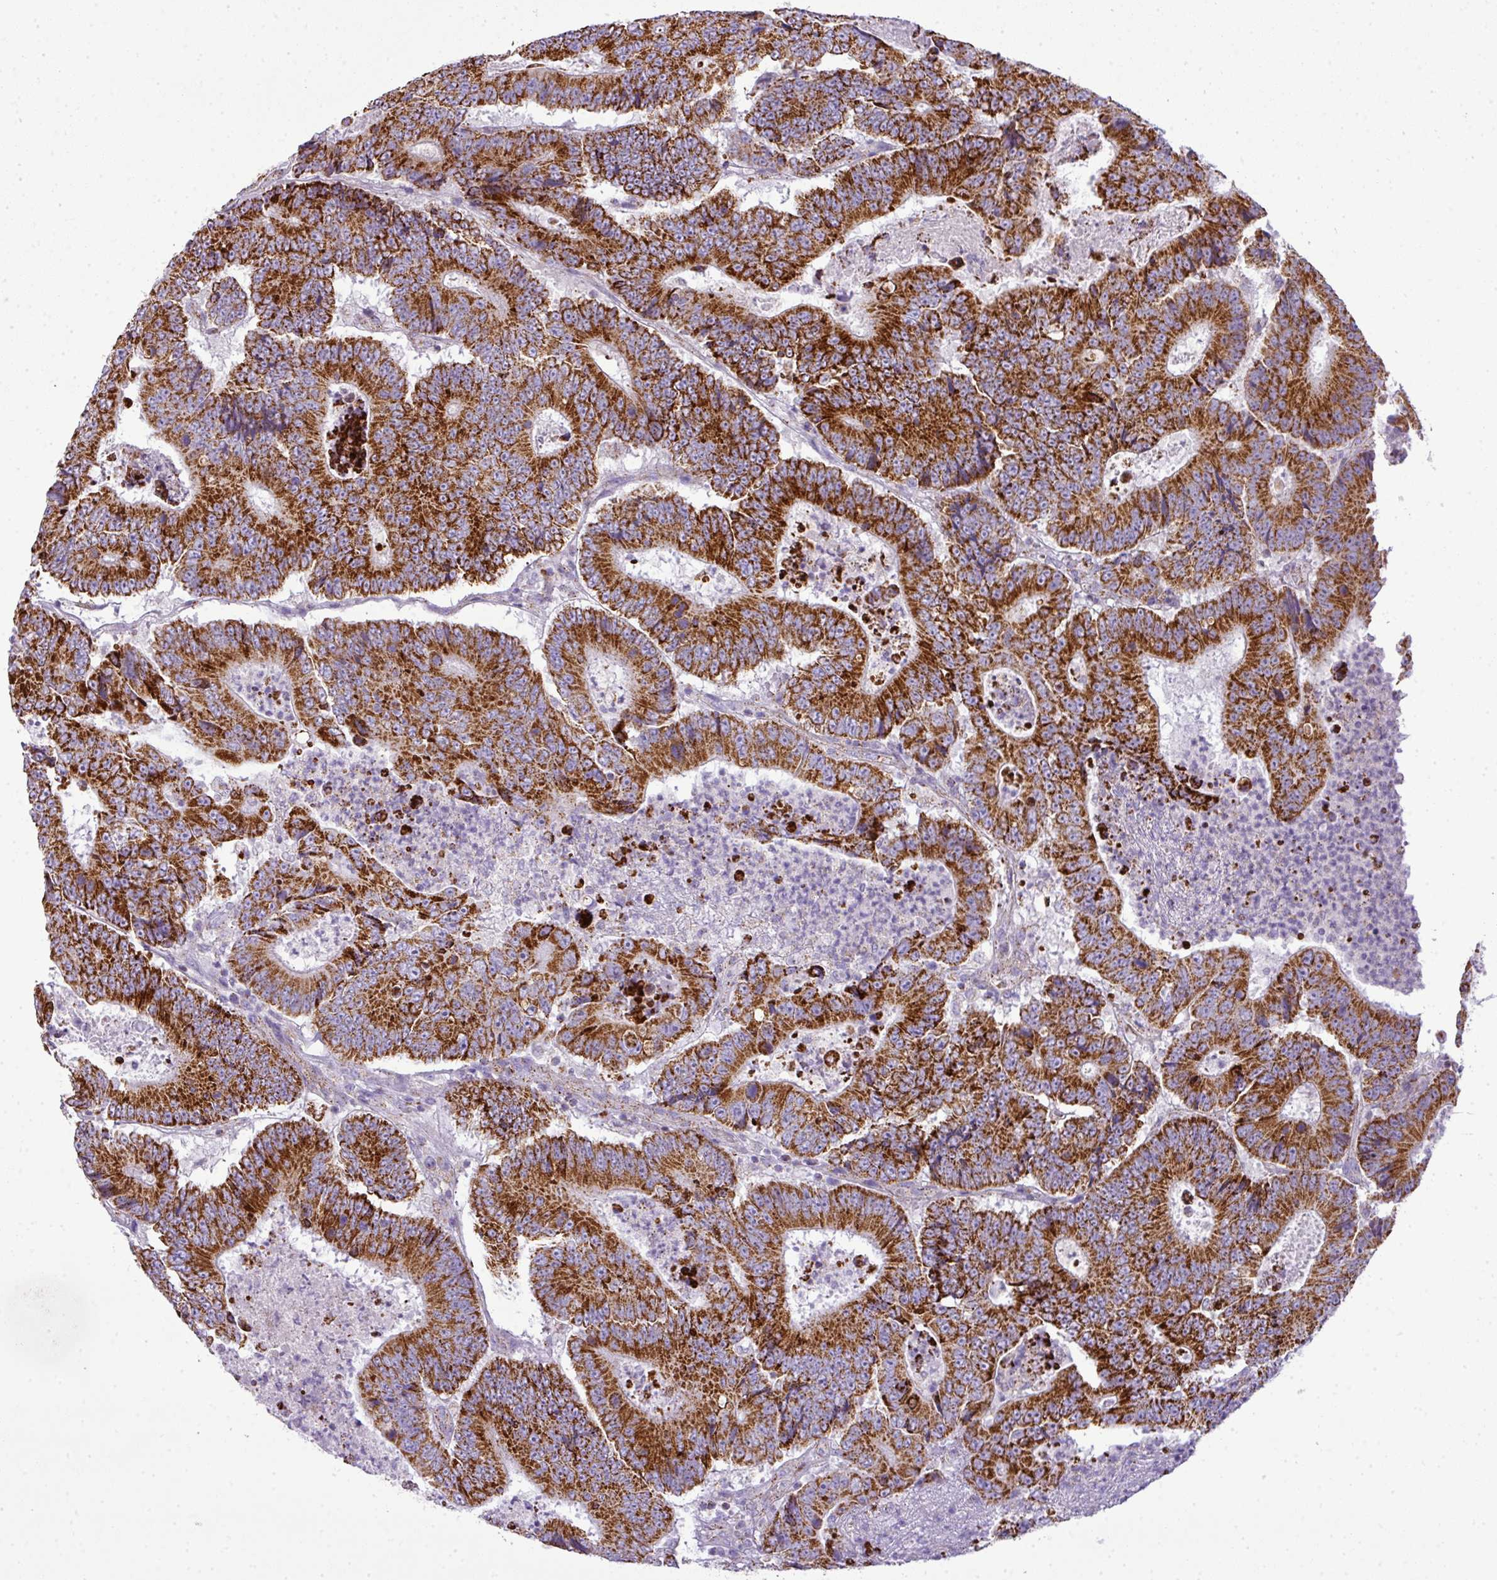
{"staining": {"intensity": "strong", "quantity": ">75%", "location": "cytoplasmic/membranous"}, "tissue": "colorectal cancer", "cell_type": "Tumor cells", "image_type": "cancer", "snomed": [{"axis": "morphology", "description": "Adenocarcinoma, NOS"}, {"axis": "topography", "description": "Colon"}], "caption": "Immunohistochemistry (IHC) staining of colorectal adenocarcinoma, which displays high levels of strong cytoplasmic/membranous staining in approximately >75% of tumor cells indicating strong cytoplasmic/membranous protein positivity. The staining was performed using DAB (brown) for protein detection and nuclei were counterstained in hematoxylin (blue).", "gene": "ZNF81", "patient": {"sex": "male", "age": 83}}